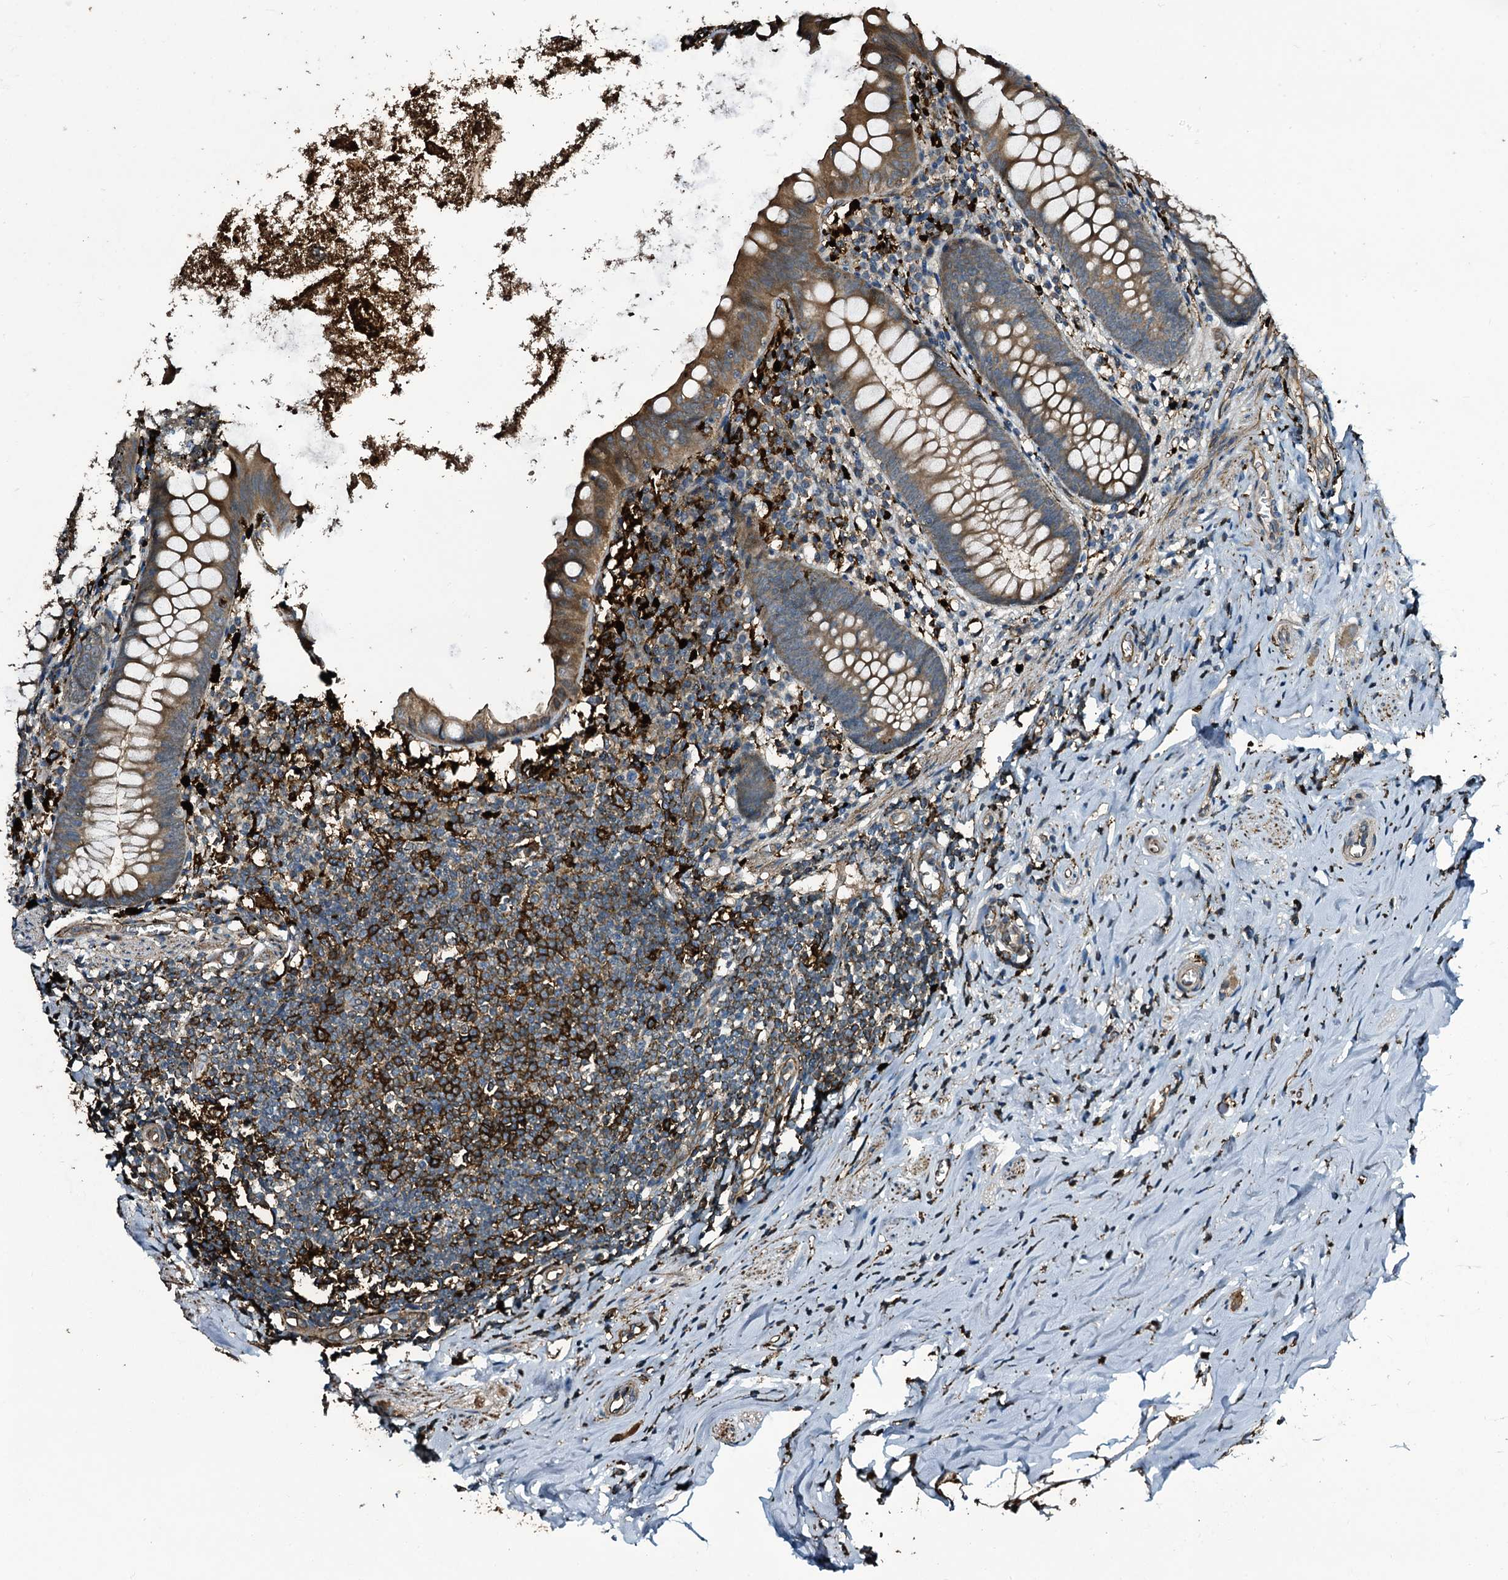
{"staining": {"intensity": "moderate", "quantity": ">75%", "location": "cytoplasmic/membranous"}, "tissue": "appendix", "cell_type": "Glandular cells", "image_type": "normal", "snomed": [{"axis": "morphology", "description": "Normal tissue, NOS"}, {"axis": "topography", "description": "Appendix"}], "caption": "IHC histopathology image of benign appendix stained for a protein (brown), which shows medium levels of moderate cytoplasmic/membranous positivity in approximately >75% of glandular cells.", "gene": "TPGS2", "patient": {"sex": "female", "age": 51}}